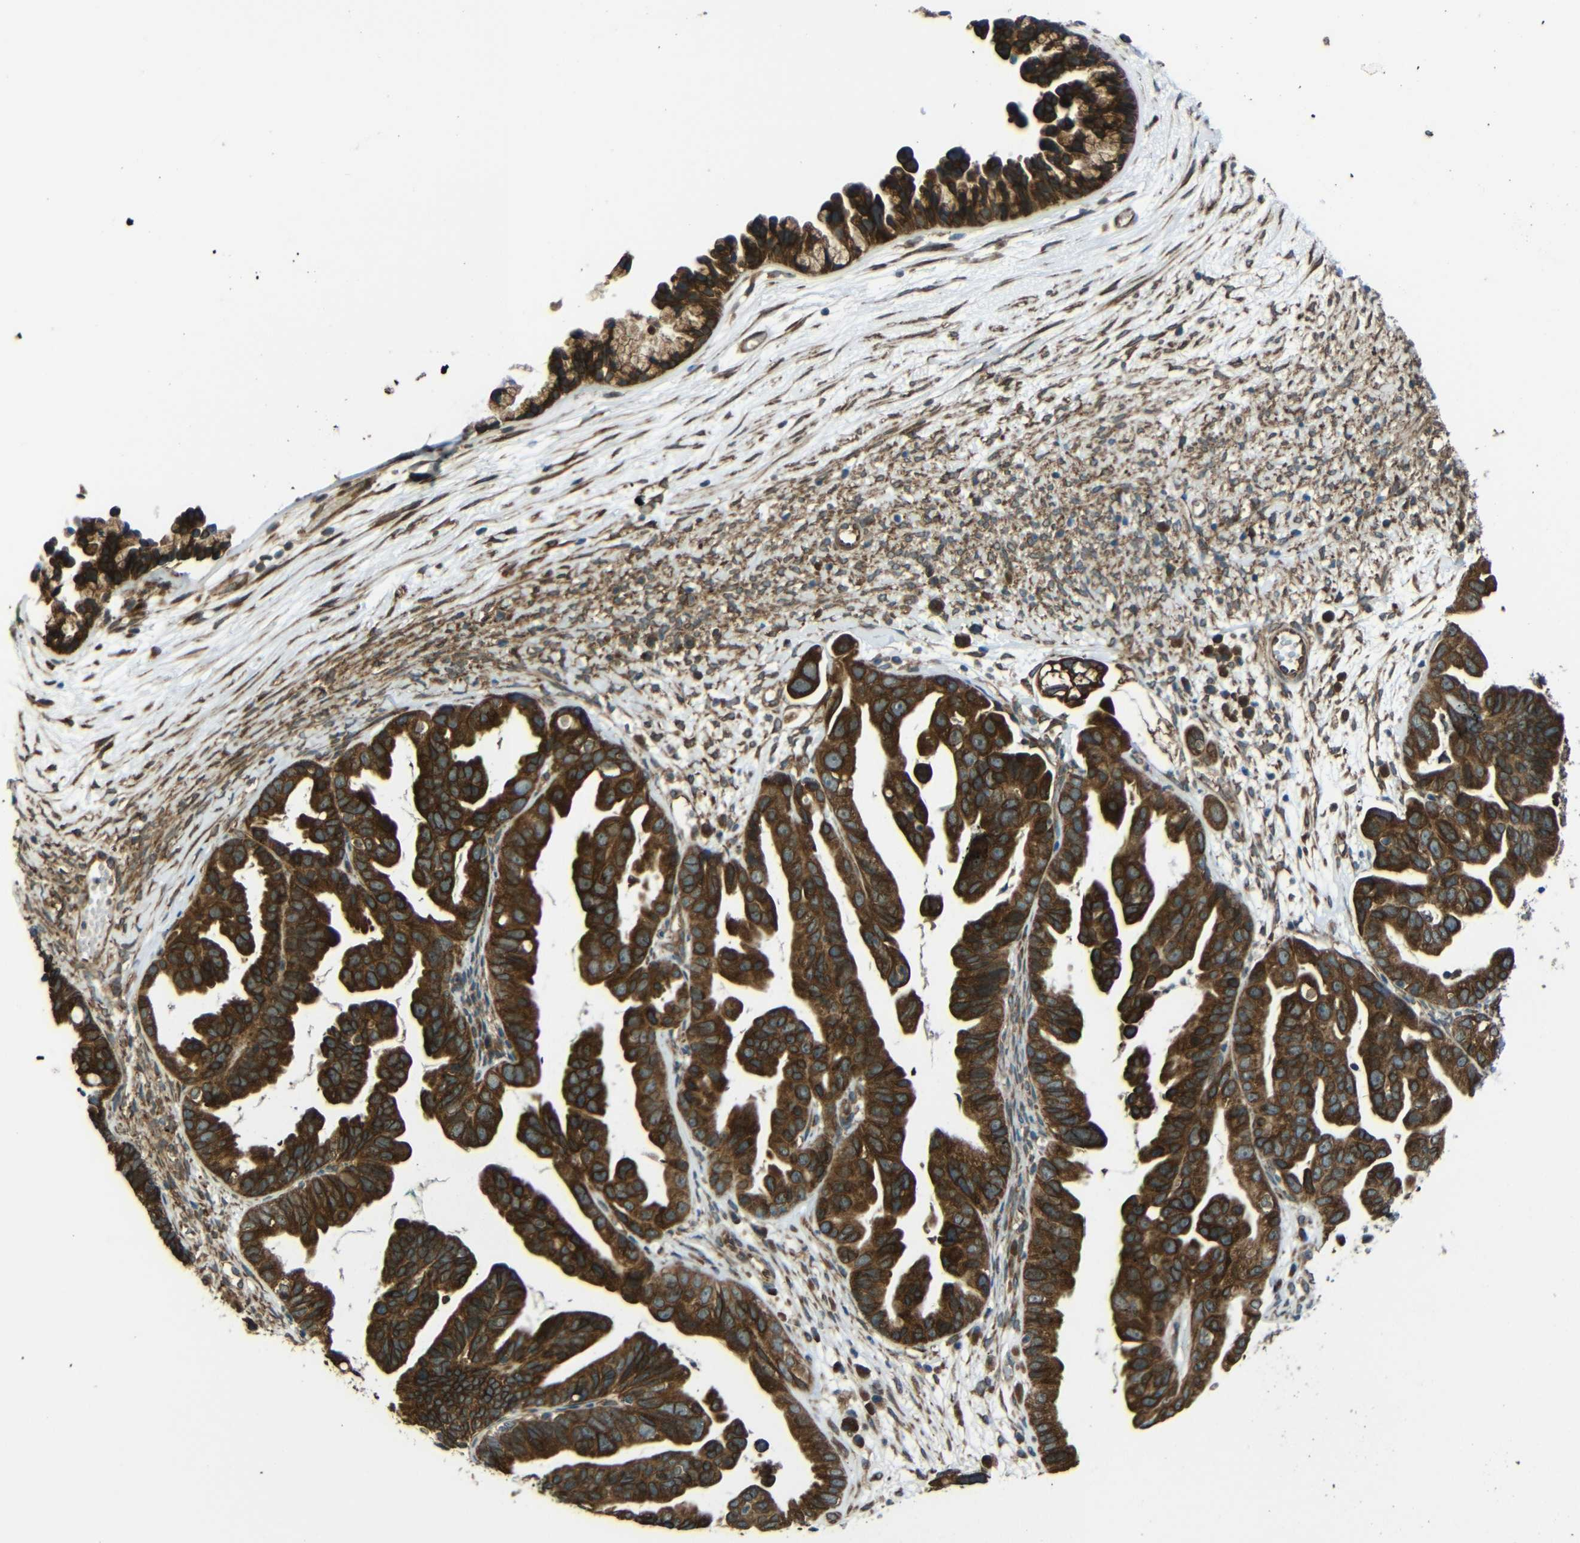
{"staining": {"intensity": "strong", "quantity": ">75%", "location": "cytoplasmic/membranous"}, "tissue": "ovarian cancer", "cell_type": "Tumor cells", "image_type": "cancer", "snomed": [{"axis": "morphology", "description": "Cystadenocarcinoma, serous, NOS"}, {"axis": "topography", "description": "Ovary"}], "caption": "Immunohistochemistry (IHC) histopathology image of ovarian serous cystadenocarcinoma stained for a protein (brown), which displays high levels of strong cytoplasmic/membranous positivity in approximately >75% of tumor cells.", "gene": "VAPB", "patient": {"sex": "female", "age": 56}}